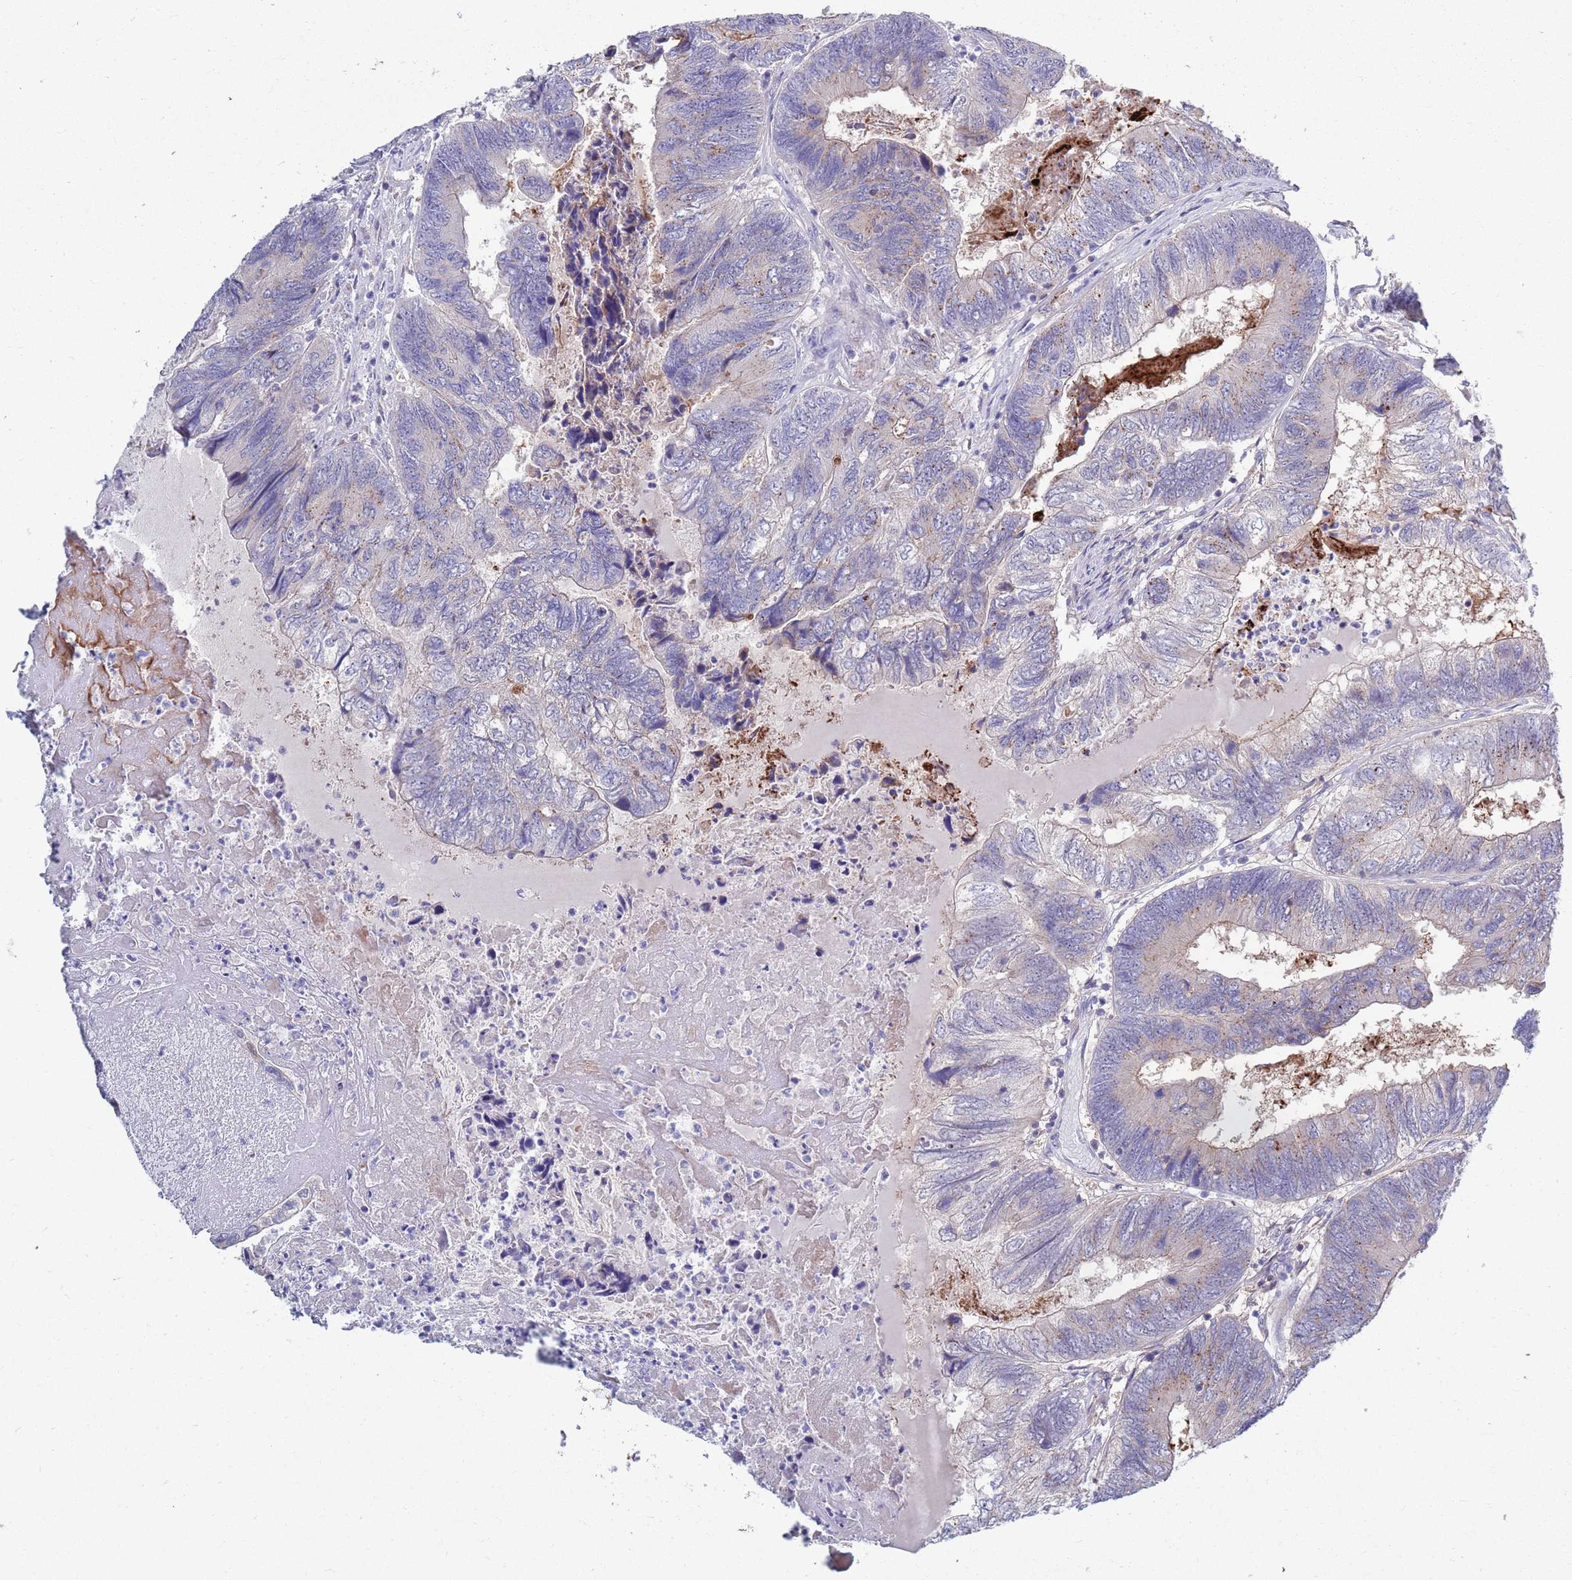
{"staining": {"intensity": "weak", "quantity": "<25%", "location": "cytoplasmic/membranous"}, "tissue": "colorectal cancer", "cell_type": "Tumor cells", "image_type": "cancer", "snomed": [{"axis": "morphology", "description": "Adenocarcinoma, NOS"}, {"axis": "topography", "description": "Colon"}], "caption": "Tumor cells are negative for brown protein staining in colorectal adenocarcinoma. (DAB immunohistochemistry (IHC), high magnification).", "gene": "KLHL29", "patient": {"sex": "female", "age": 67}}